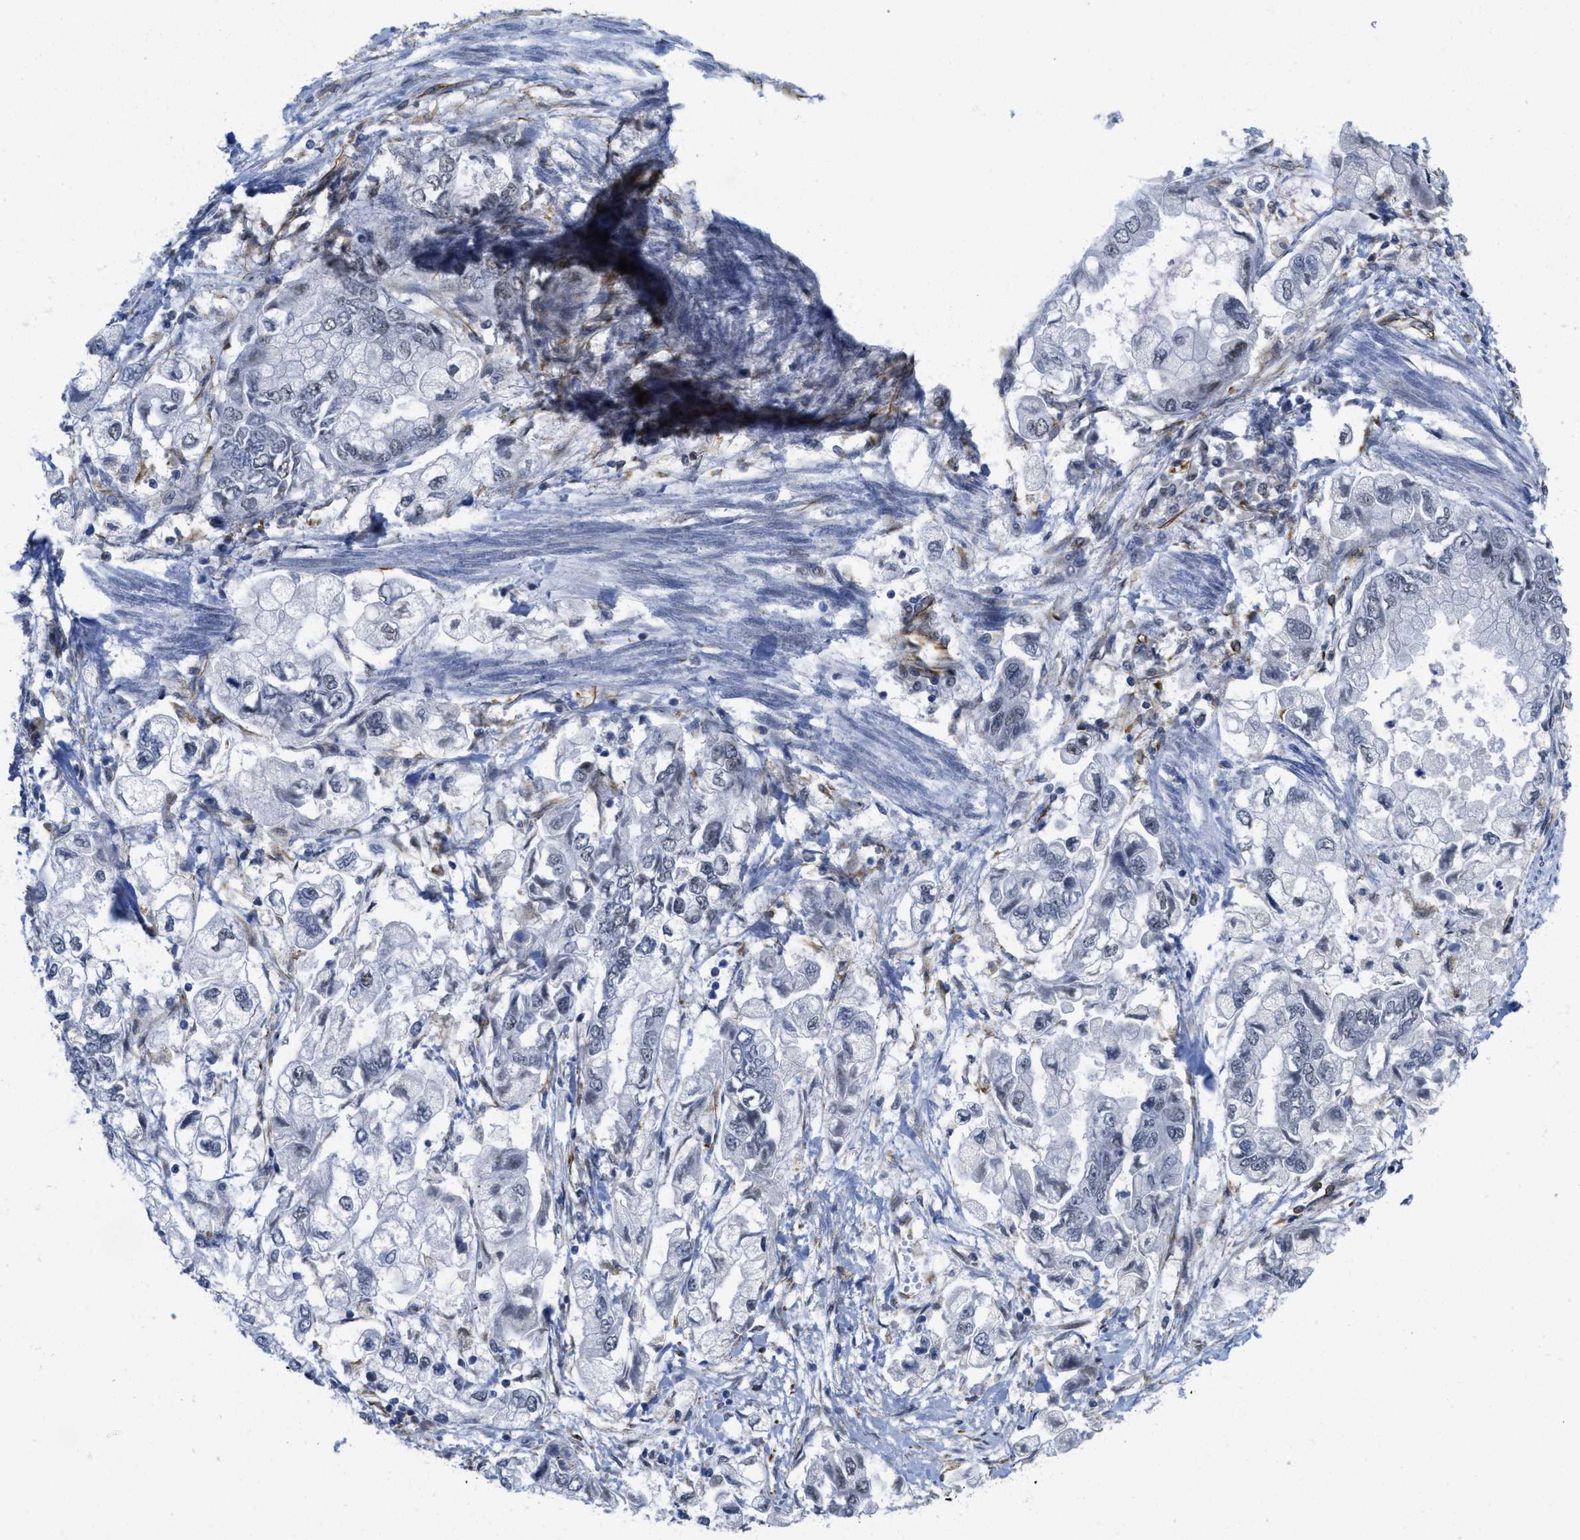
{"staining": {"intensity": "weak", "quantity": "<25%", "location": "nuclear"}, "tissue": "stomach cancer", "cell_type": "Tumor cells", "image_type": "cancer", "snomed": [{"axis": "morphology", "description": "Normal tissue, NOS"}, {"axis": "morphology", "description": "Adenocarcinoma, NOS"}, {"axis": "topography", "description": "Stomach"}], "caption": "This histopathology image is of adenocarcinoma (stomach) stained with immunohistochemistry to label a protein in brown with the nuclei are counter-stained blue. There is no staining in tumor cells.", "gene": "LRRC8B", "patient": {"sex": "male", "age": 62}}